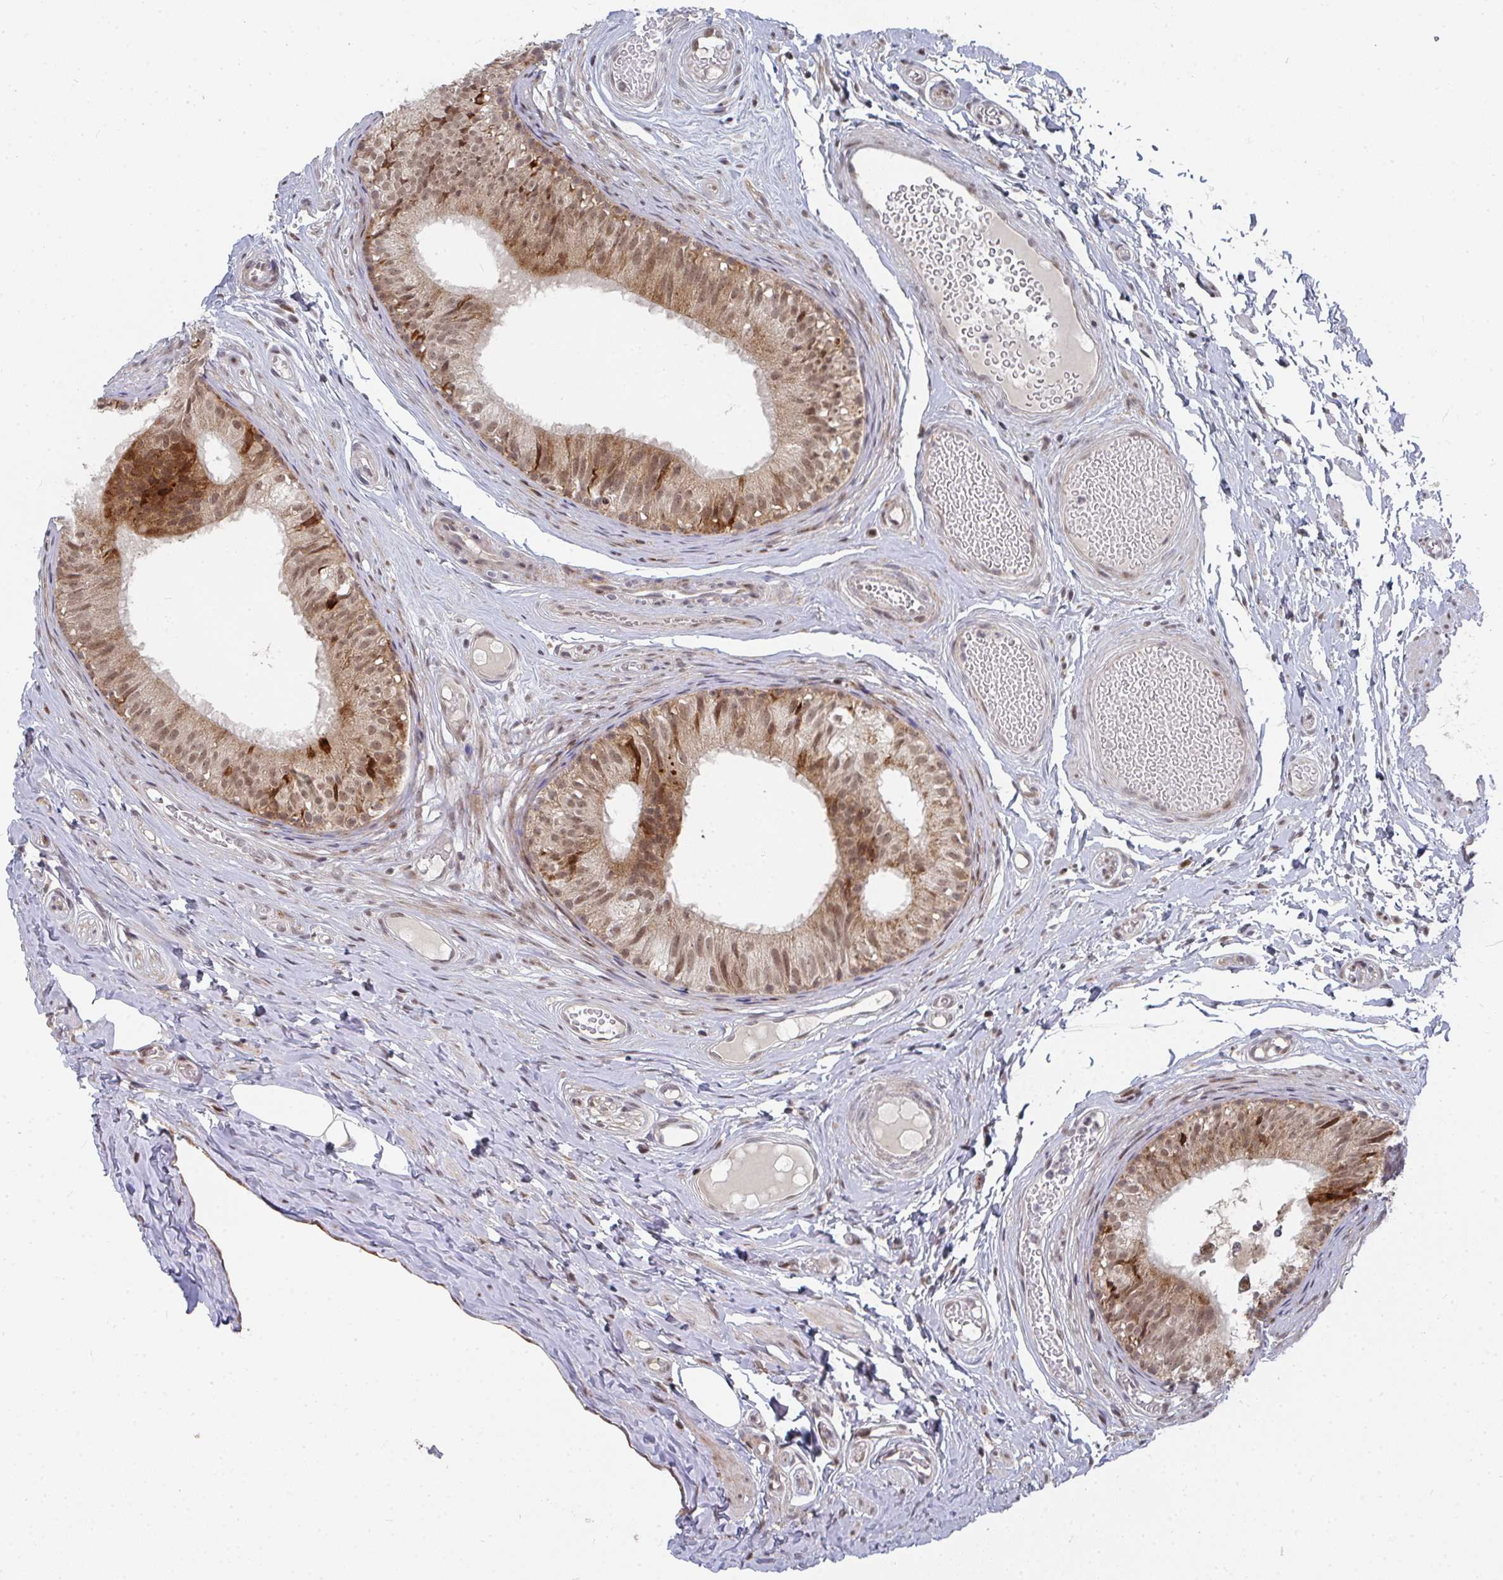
{"staining": {"intensity": "moderate", "quantity": ">75%", "location": "cytoplasmic/membranous,nuclear"}, "tissue": "epididymis", "cell_type": "Glandular cells", "image_type": "normal", "snomed": [{"axis": "morphology", "description": "Normal tissue, NOS"}, {"axis": "morphology", "description": "Seminoma, NOS"}, {"axis": "topography", "description": "Testis"}, {"axis": "topography", "description": "Epididymis"}], "caption": "Epididymis stained with DAB IHC exhibits medium levels of moderate cytoplasmic/membranous,nuclear positivity in approximately >75% of glandular cells. Using DAB (3,3'-diaminobenzidine) (brown) and hematoxylin (blue) stains, captured at high magnification using brightfield microscopy.", "gene": "RBBP5", "patient": {"sex": "male", "age": 34}}